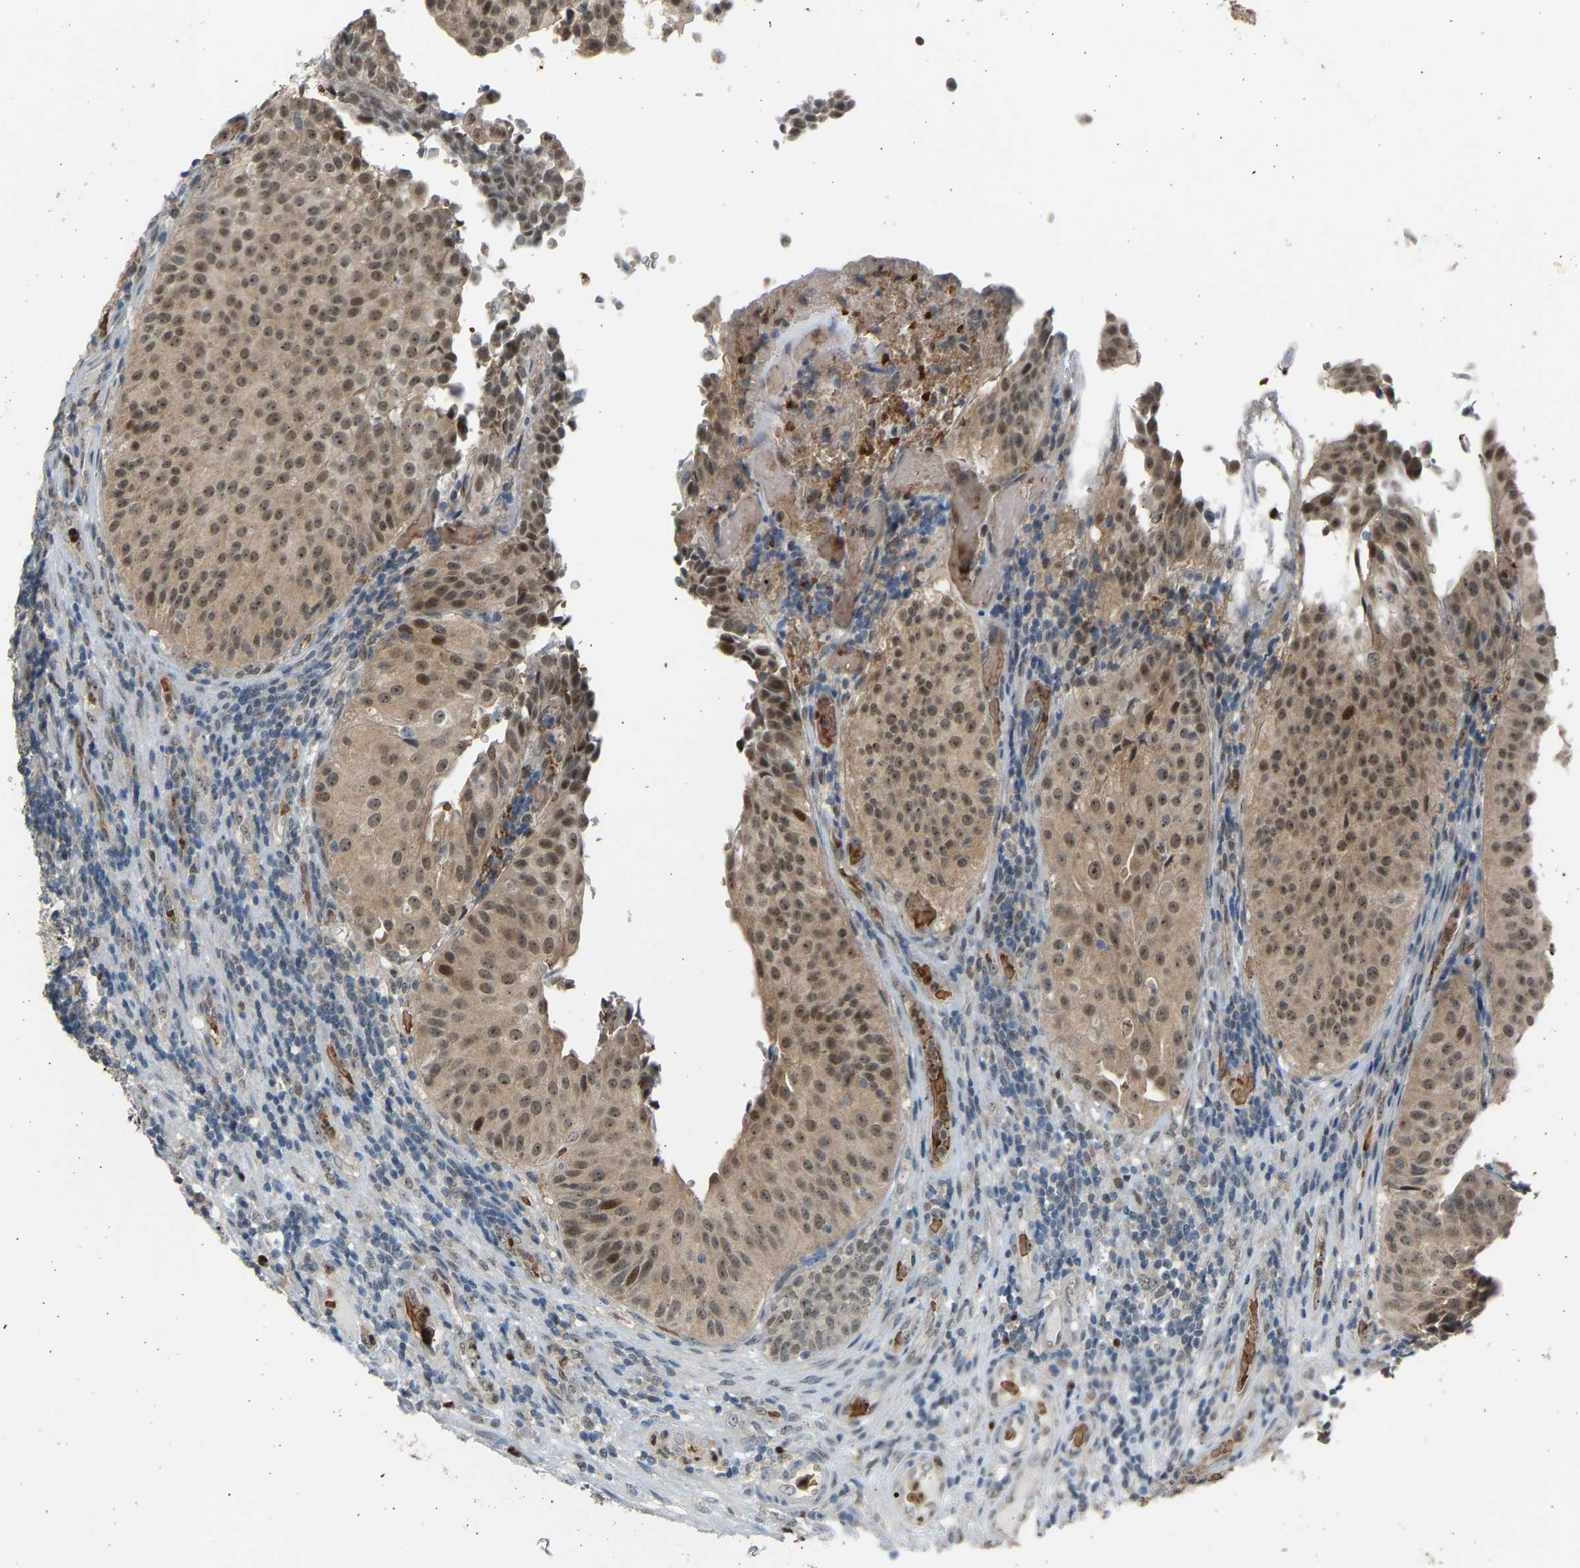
{"staining": {"intensity": "moderate", "quantity": ">75%", "location": "cytoplasmic/membranous,nuclear"}, "tissue": "urothelial cancer", "cell_type": "Tumor cells", "image_type": "cancer", "snomed": [{"axis": "morphology", "description": "Urothelial carcinoma, Low grade"}, {"axis": "topography", "description": "Urinary bladder"}], "caption": "Protein expression analysis of human urothelial carcinoma (low-grade) reveals moderate cytoplasmic/membranous and nuclear positivity in about >75% of tumor cells. (brown staining indicates protein expression, while blue staining denotes nuclei).", "gene": "BIRC2", "patient": {"sex": "male", "age": 67}}